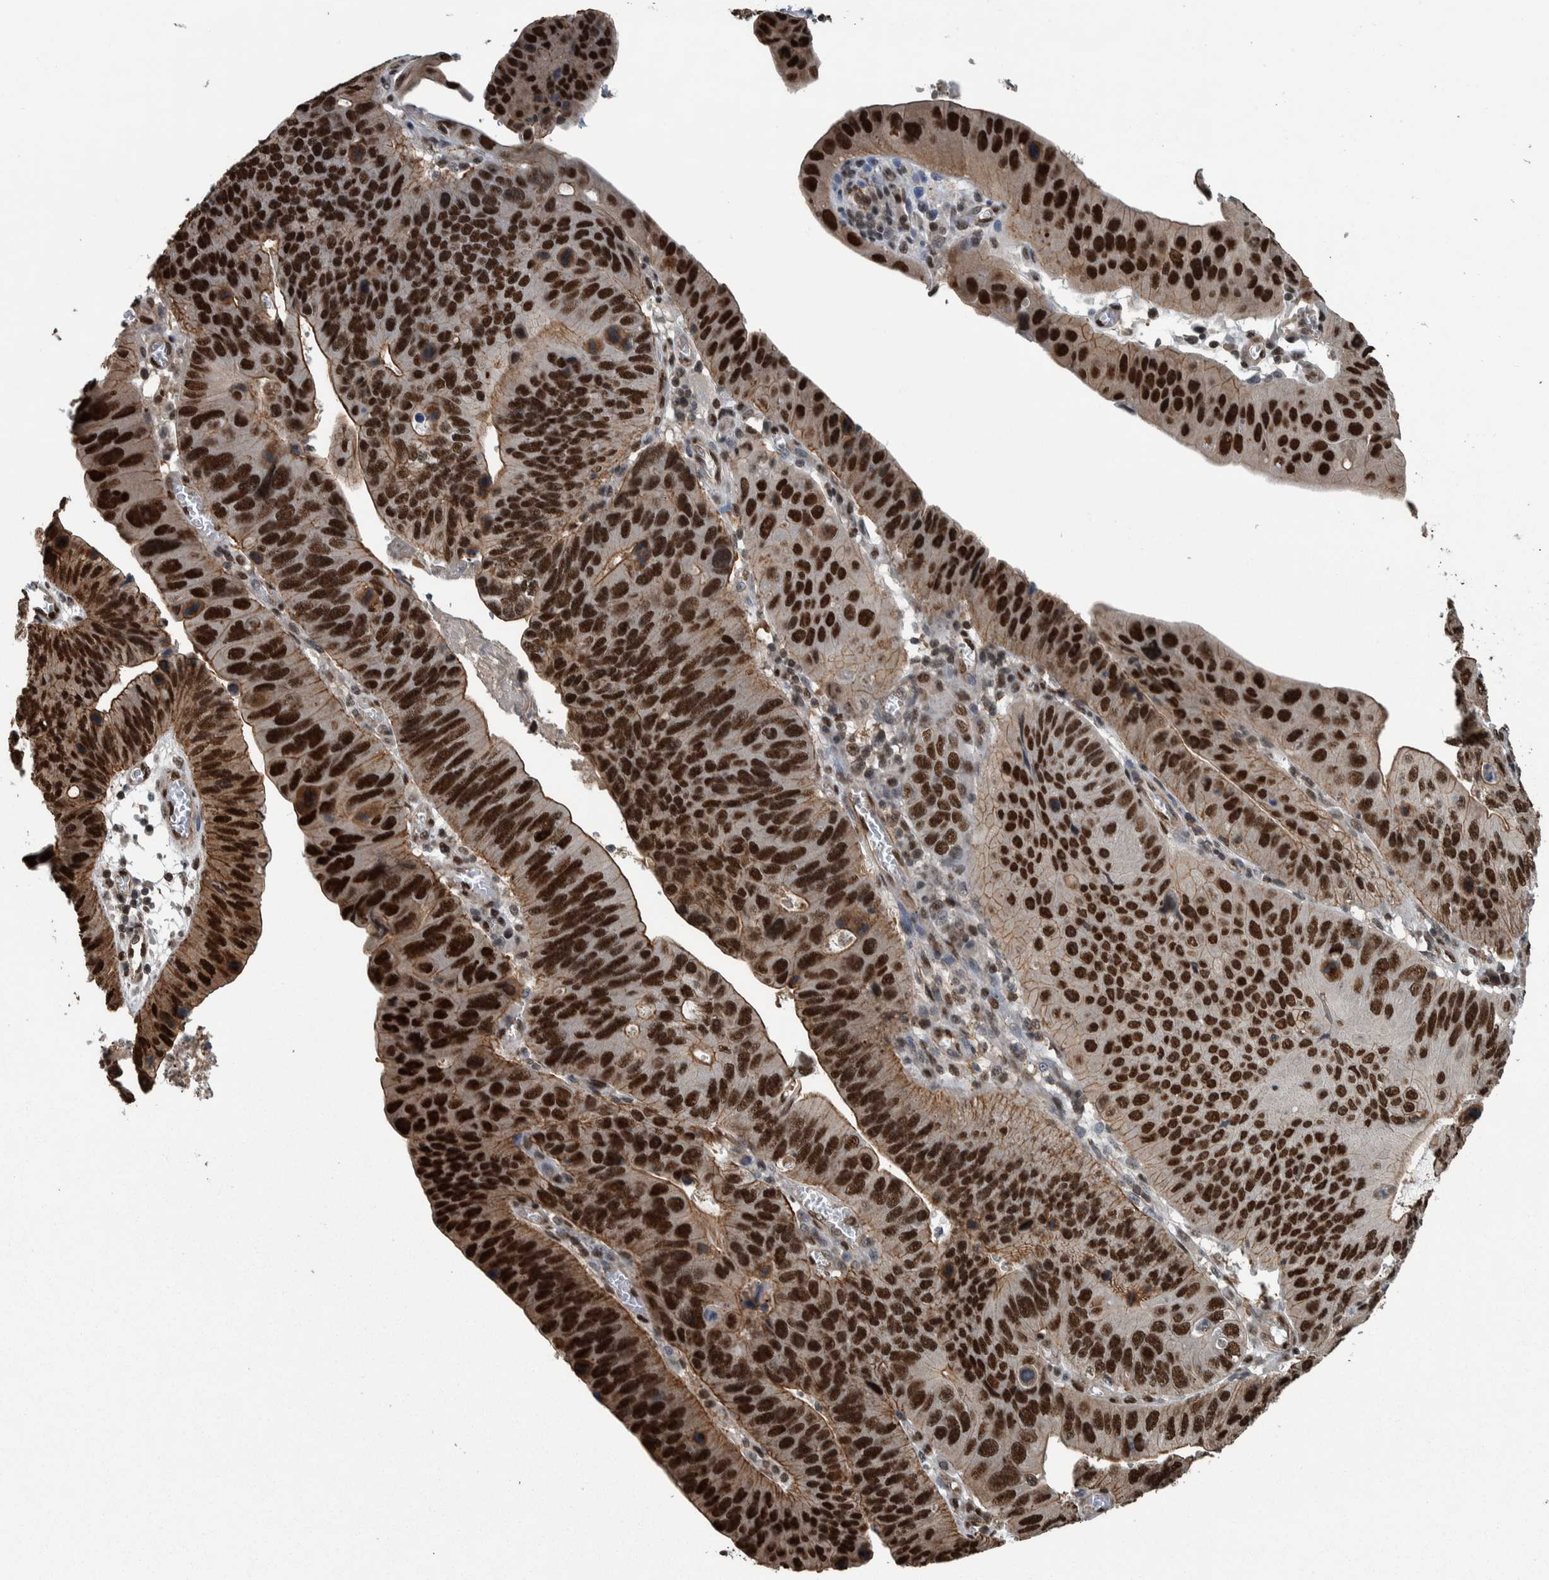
{"staining": {"intensity": "strong", "quantity": ">75%", "location": "nuclear"}, "tissue": "stomach cancer", "cell_type": "Tumor cells", "image_type": "cancer", "snomed": [{"axis": "morphology", "description": "Adenocarcinoma, NOS"}, {"axis": "topography", "description": "Stomach"}], "caption": "Approximately >75% of tumor cells in human stomach cancer reveal strong nuclear protein expression as visualized by brown immunohistochemical staining.", "gene": "FAM135B", "patient": {"sex": "male", "age": 59}}